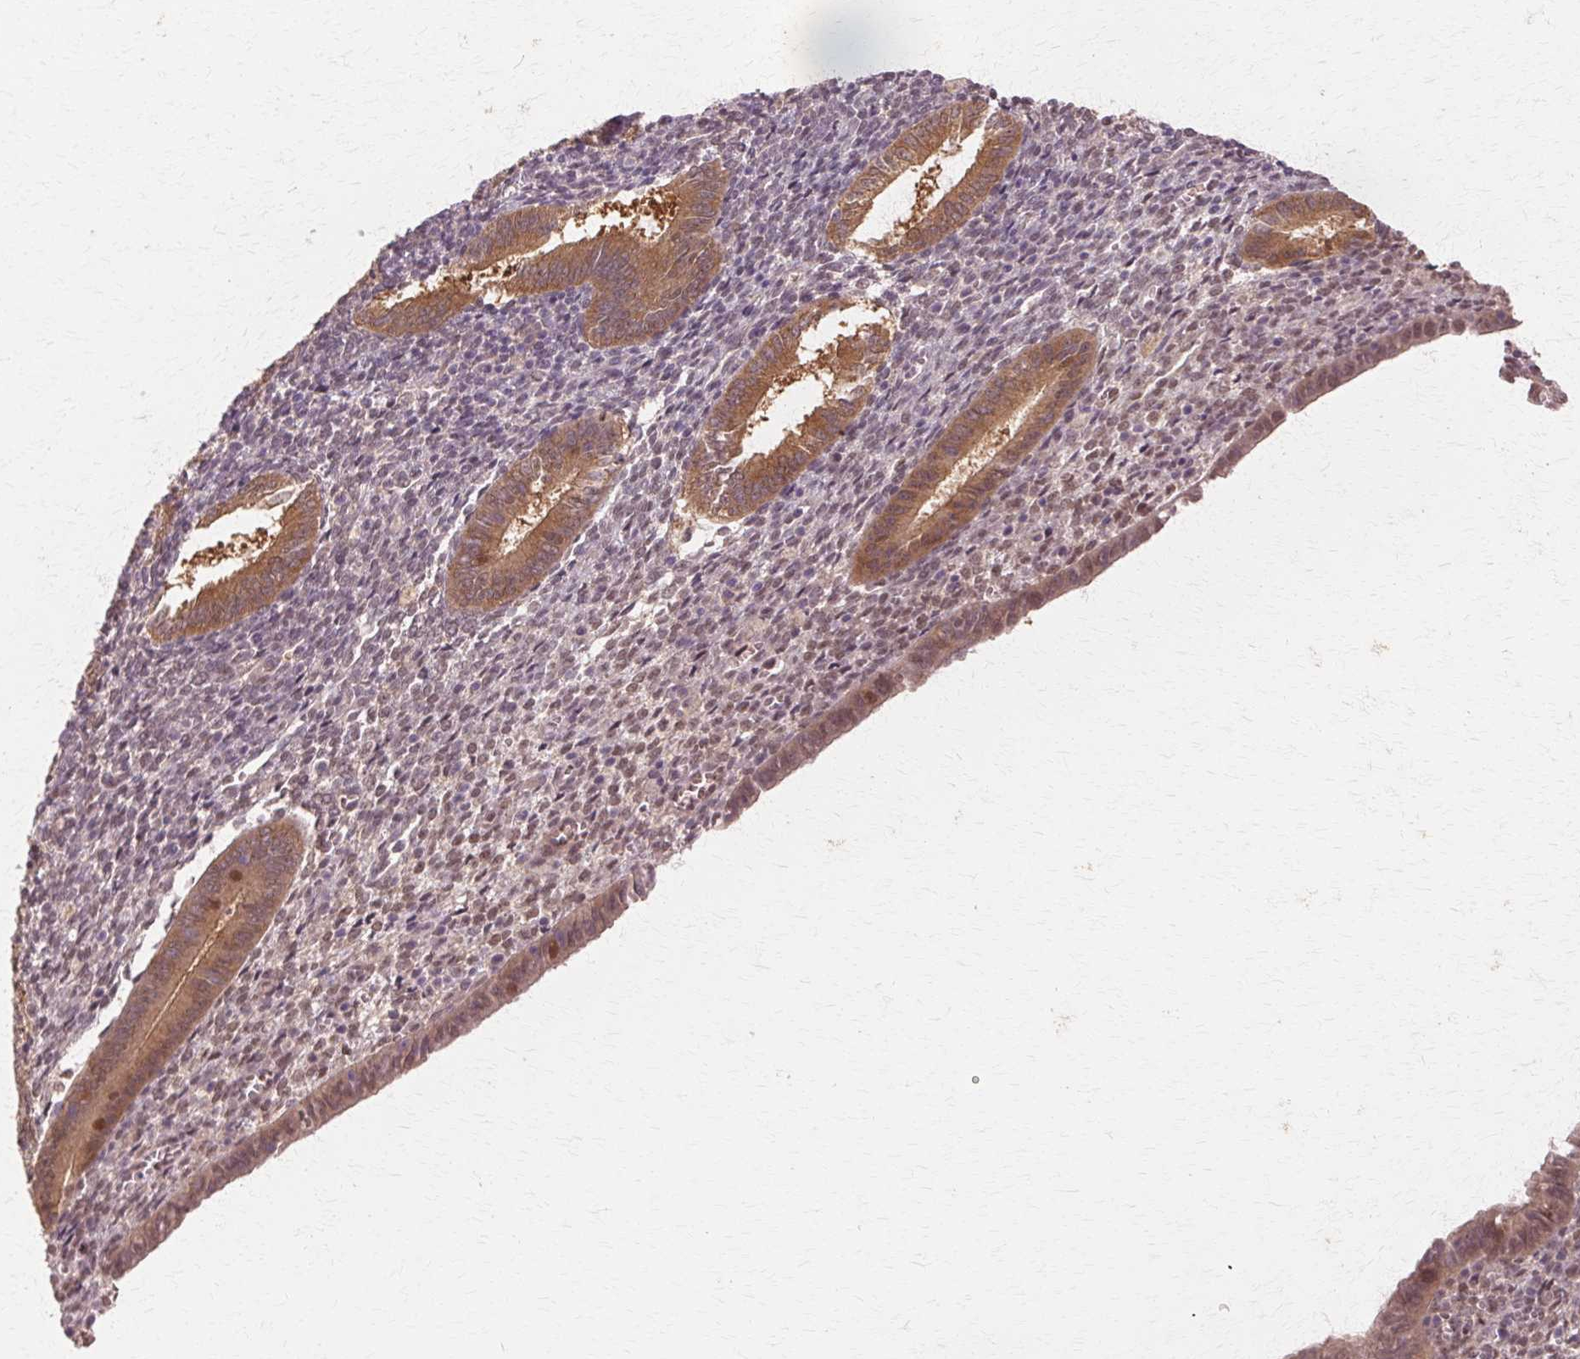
{"staining": {"intensity": "weak", "quantity": "<25%", "location": "nuclear"}, "tissue": "endometrium", "cell_type": "Cells in endometrial stroma", "image_type": "normal", "snomed": [{"axis": "morphology", "description": "Normal tissue, NOS"}, {"axis": "topography", "description": "Endometrium"}], "caption": "An IHC photomicrograph of unremarkable endometrium is shown. There is no staining in cells in endometrial stroma of endometrium. (DAB immunohistochemistry (IHC) visualized using brightfield microscopy, high magnification).", "gene": "PRMT5", "patient": {"sex": "female", "age": 25}}